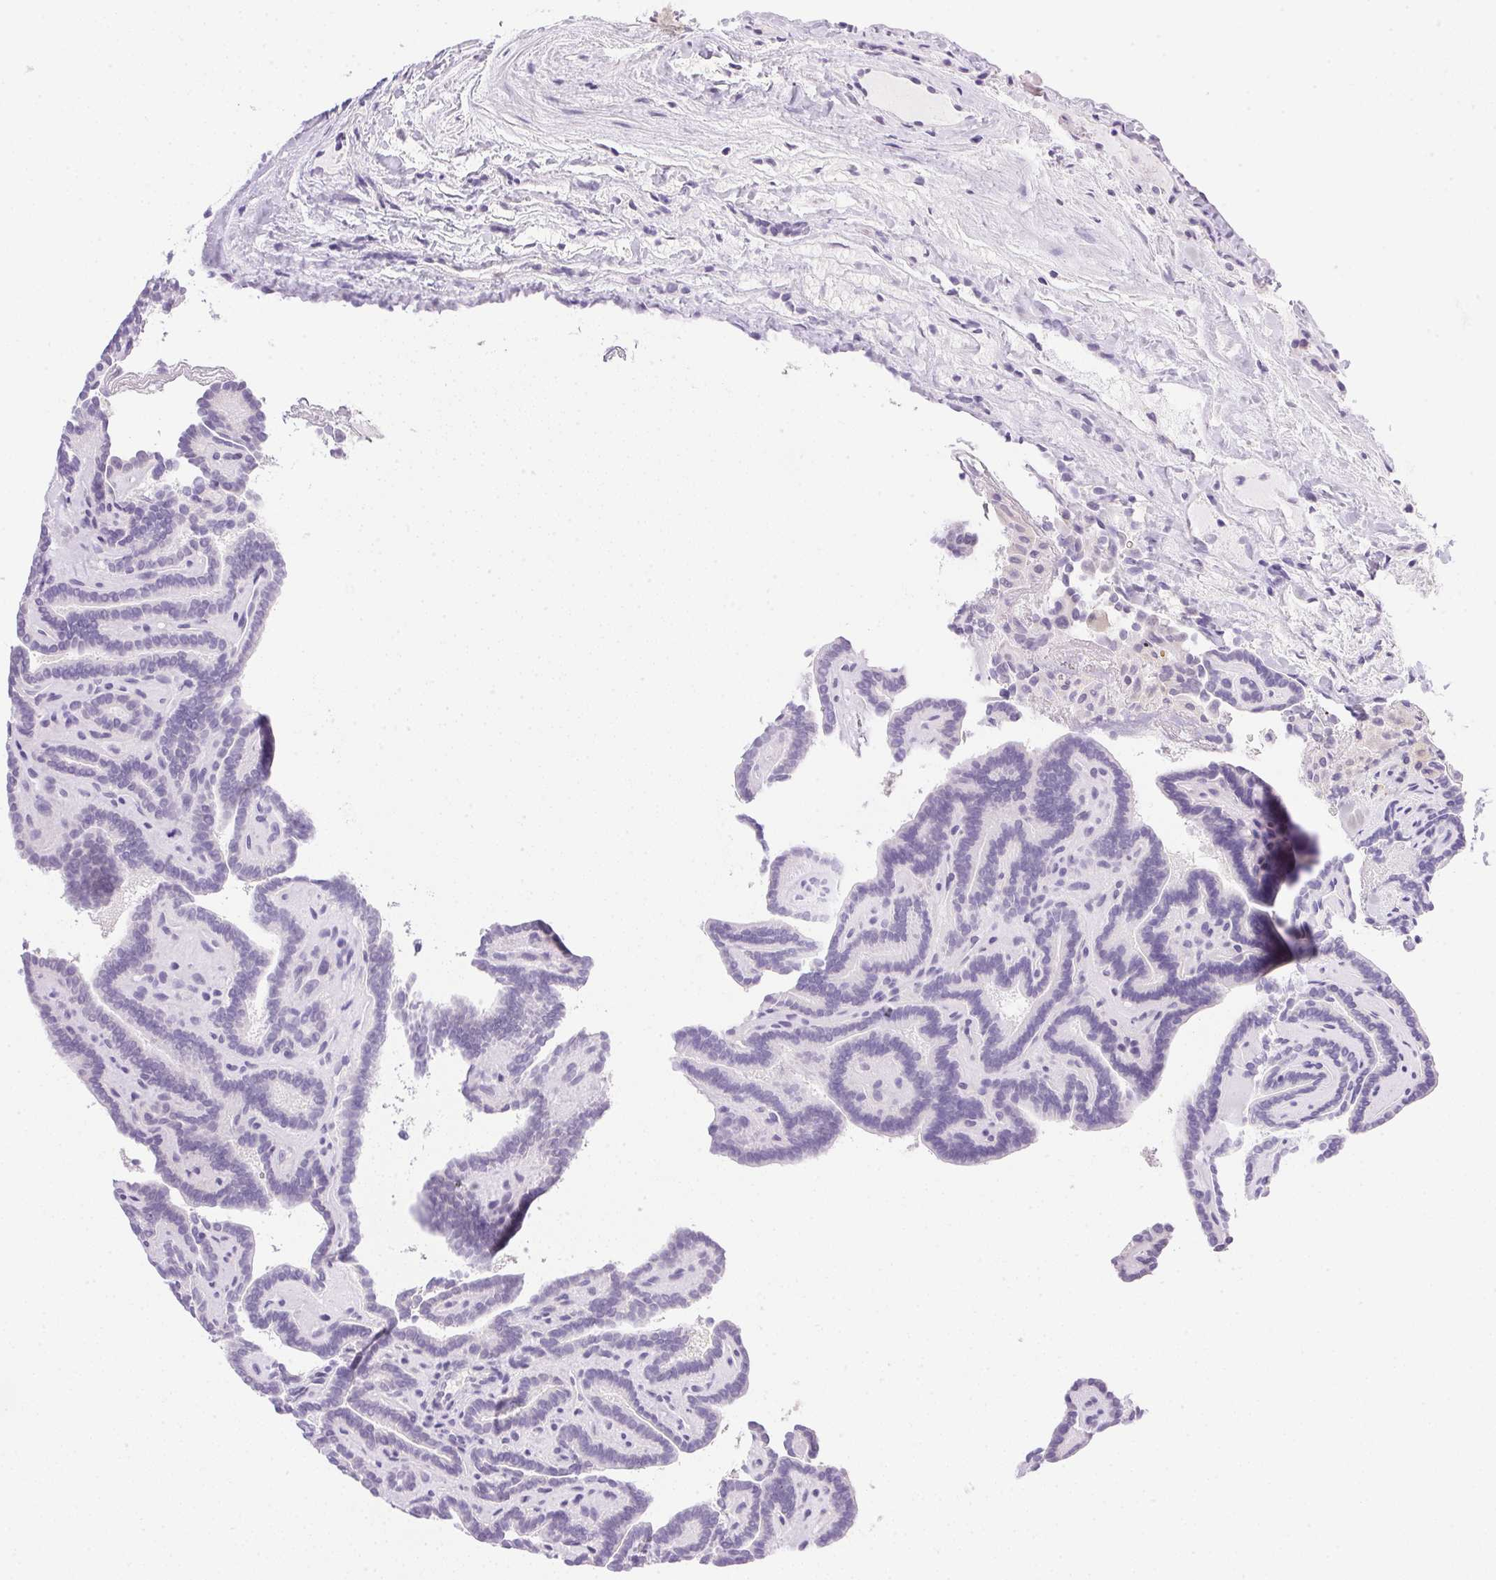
{"staining": {"intensity": "negative", "quantity": "none", "location": "none"}, "tissue": "thyroid cancer", "cell_type": "Tumor cells", "image_type": "cancer", "snomed": [{"axis": "morphology", "description": "Papillary adenocarcinoma, NOS"}, {"axis": "topography", "description": "Thyroid gland"}], "caption": "Tumor cells are negative for protein expression in human papillary adenocarcinoma (thyroid).", "gene": "ATP6V0A4", "patient": {"sex": "female", "age": 21}}